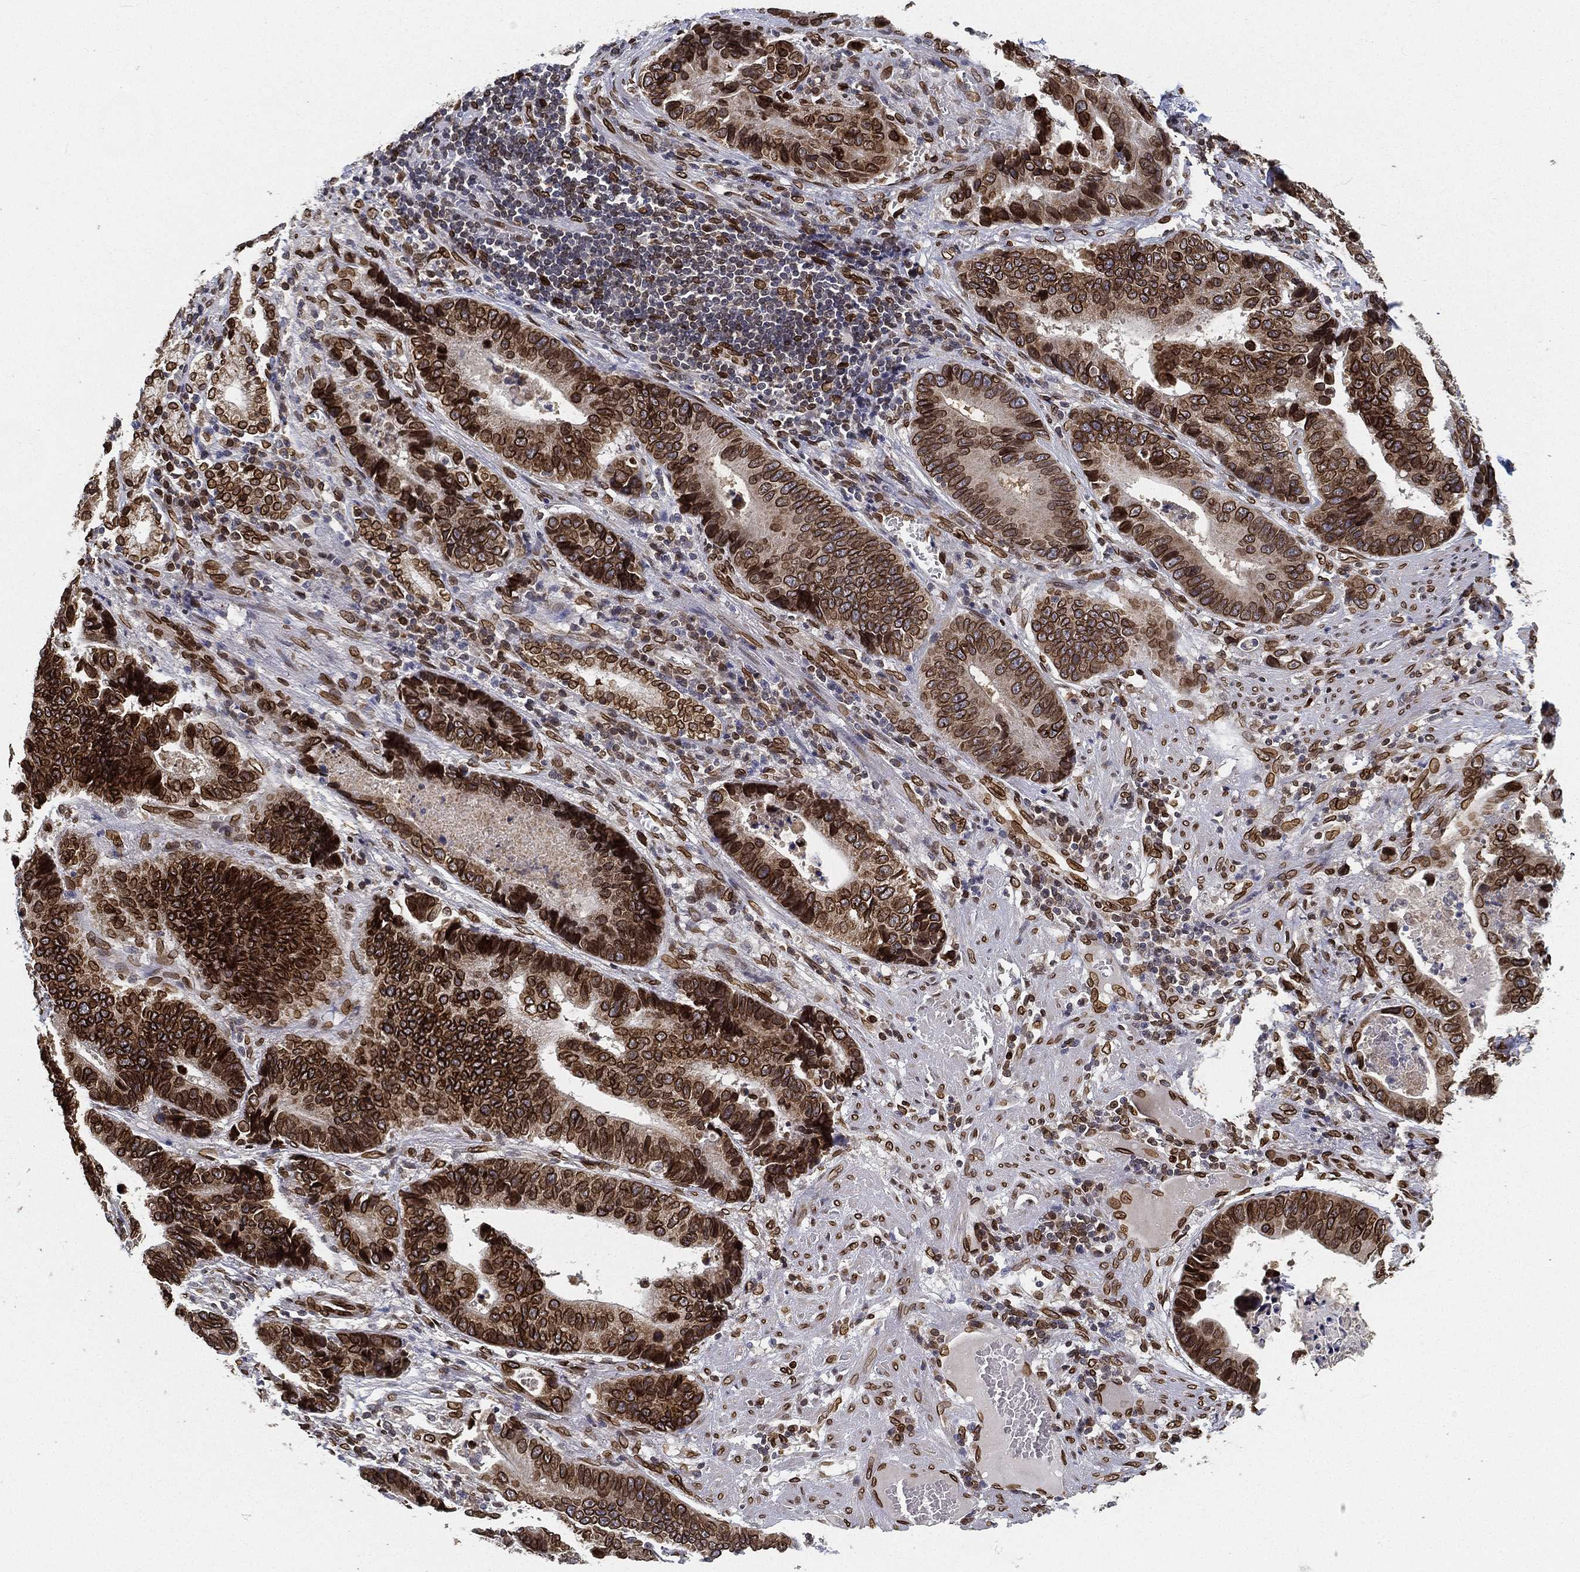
{"staining": {"intensity": "strong", "quantity": ">75%", "location": "cytoplasmic/membranous,nuclear"}, "tissue": "stomach cancer", "cell_type": "Tumor cells", "image_type": "cancer", "snomed": [{"axis": "morphology", "description": "Adenocarcinoma, NOS"}, {"axis": "topography", "description": "Stomach"}], "caption": "Strong cytoplasmic/membranous and nuclear positivity for a protein is seen in about >75% of tumor cells of stomach cancer (adenocarcinoma) using immunohistochemistry (IHC).", "gene": "PALB2", "patient": {"sex": "male", "age": 84}}